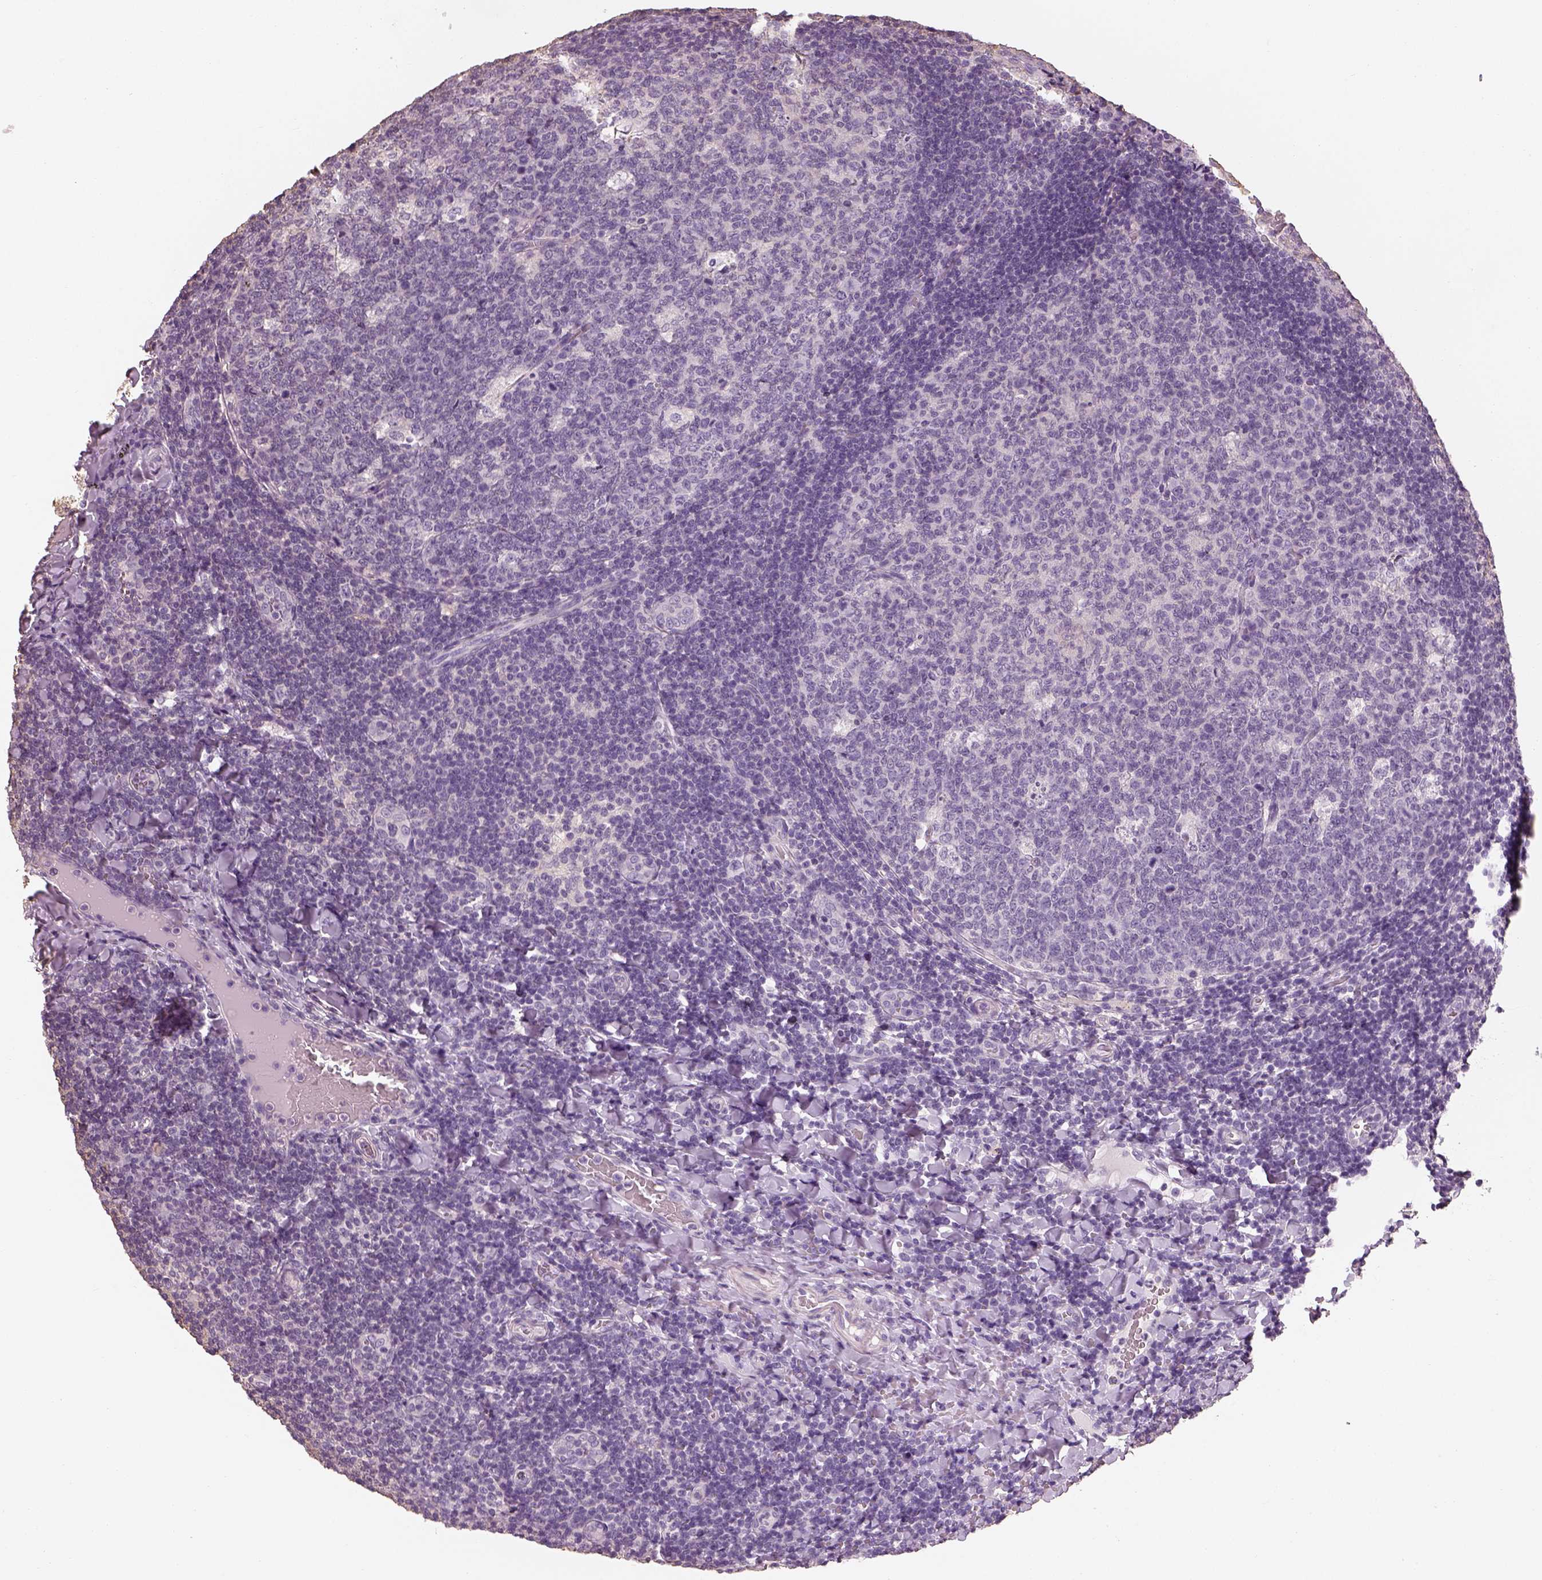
{"staining": {"intensity": "negative", "quantity": "none", "location": "none"}, "tissue": "tonsil", "cell_type": "Germinal center cells", "image_type": "normal", "snomed": [{"axis": "morphology", "description": "Normal tissue, NOS"}, {"axis": "topography", "description": "Tonsil"}], "caption": "Germinal center cells show no significant staining in normal tonsil. Brightfield microscopy of immunohistochemistry stained with DAB (3,3'-diaminobenzidine) (brown) and hematoxylin (blue), captured at high magnification.", "gene": "OTUD6A", "patient": {"sex": "male", "age": 17}}